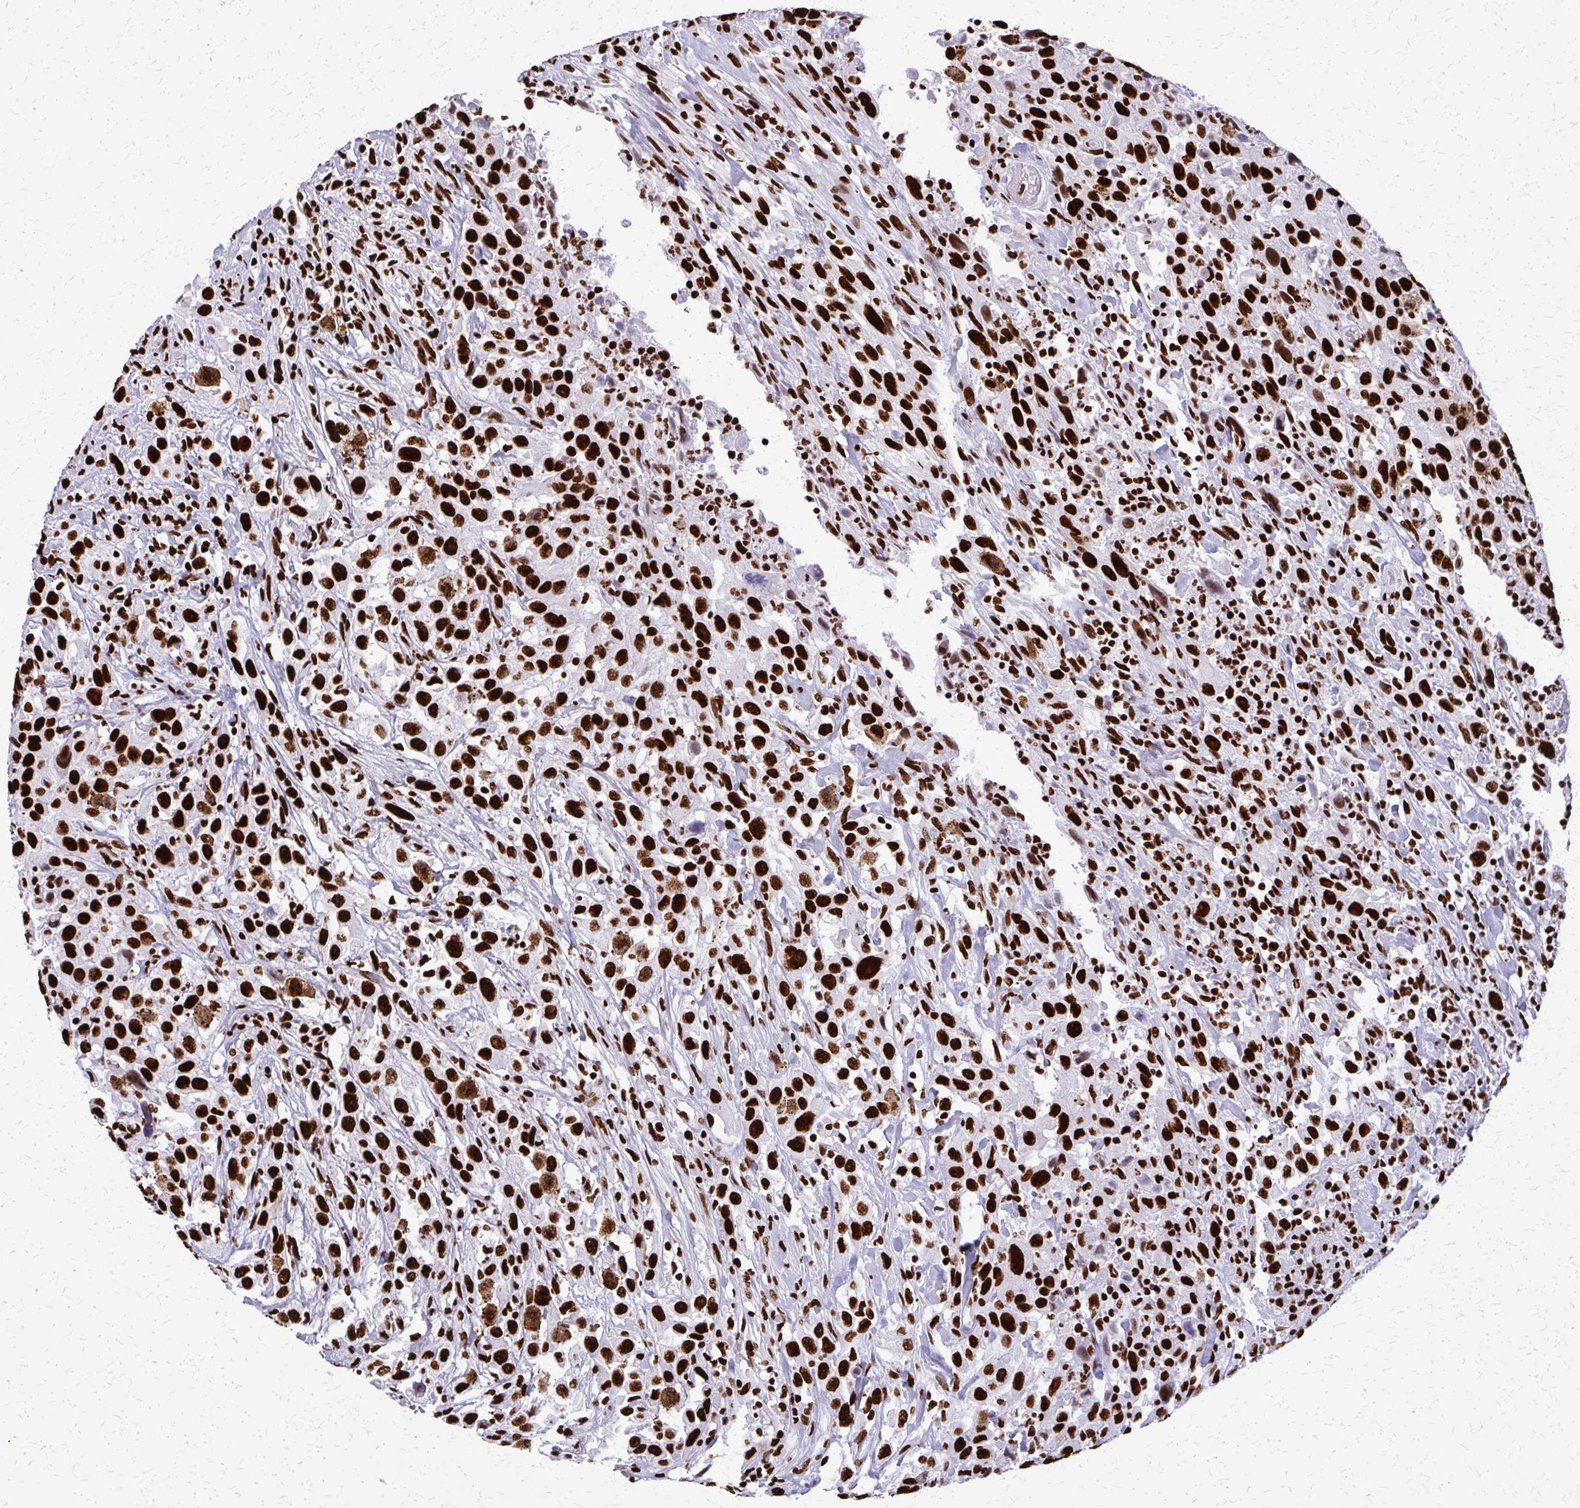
{"staining": {"intensity": "strong", "quantity": ">75%", "location": "nuclear"}, "tissue": "urothelial cancer", "cell_type": "Tumor cells", "image_type": "cancer", "snomed": [{"axis": "morphology", "description": "Urothelial carcinoma, High grade"}, {"axis": "topography", "description": "Urinary bladder"}], "caption": "A photomicrograph of human urothelial cancer stained for a protein demonstrates strong nuclear brown staining in tumor cells.", "gene": "SFPQ", "patient": {"sex": "male", "age": 61}}